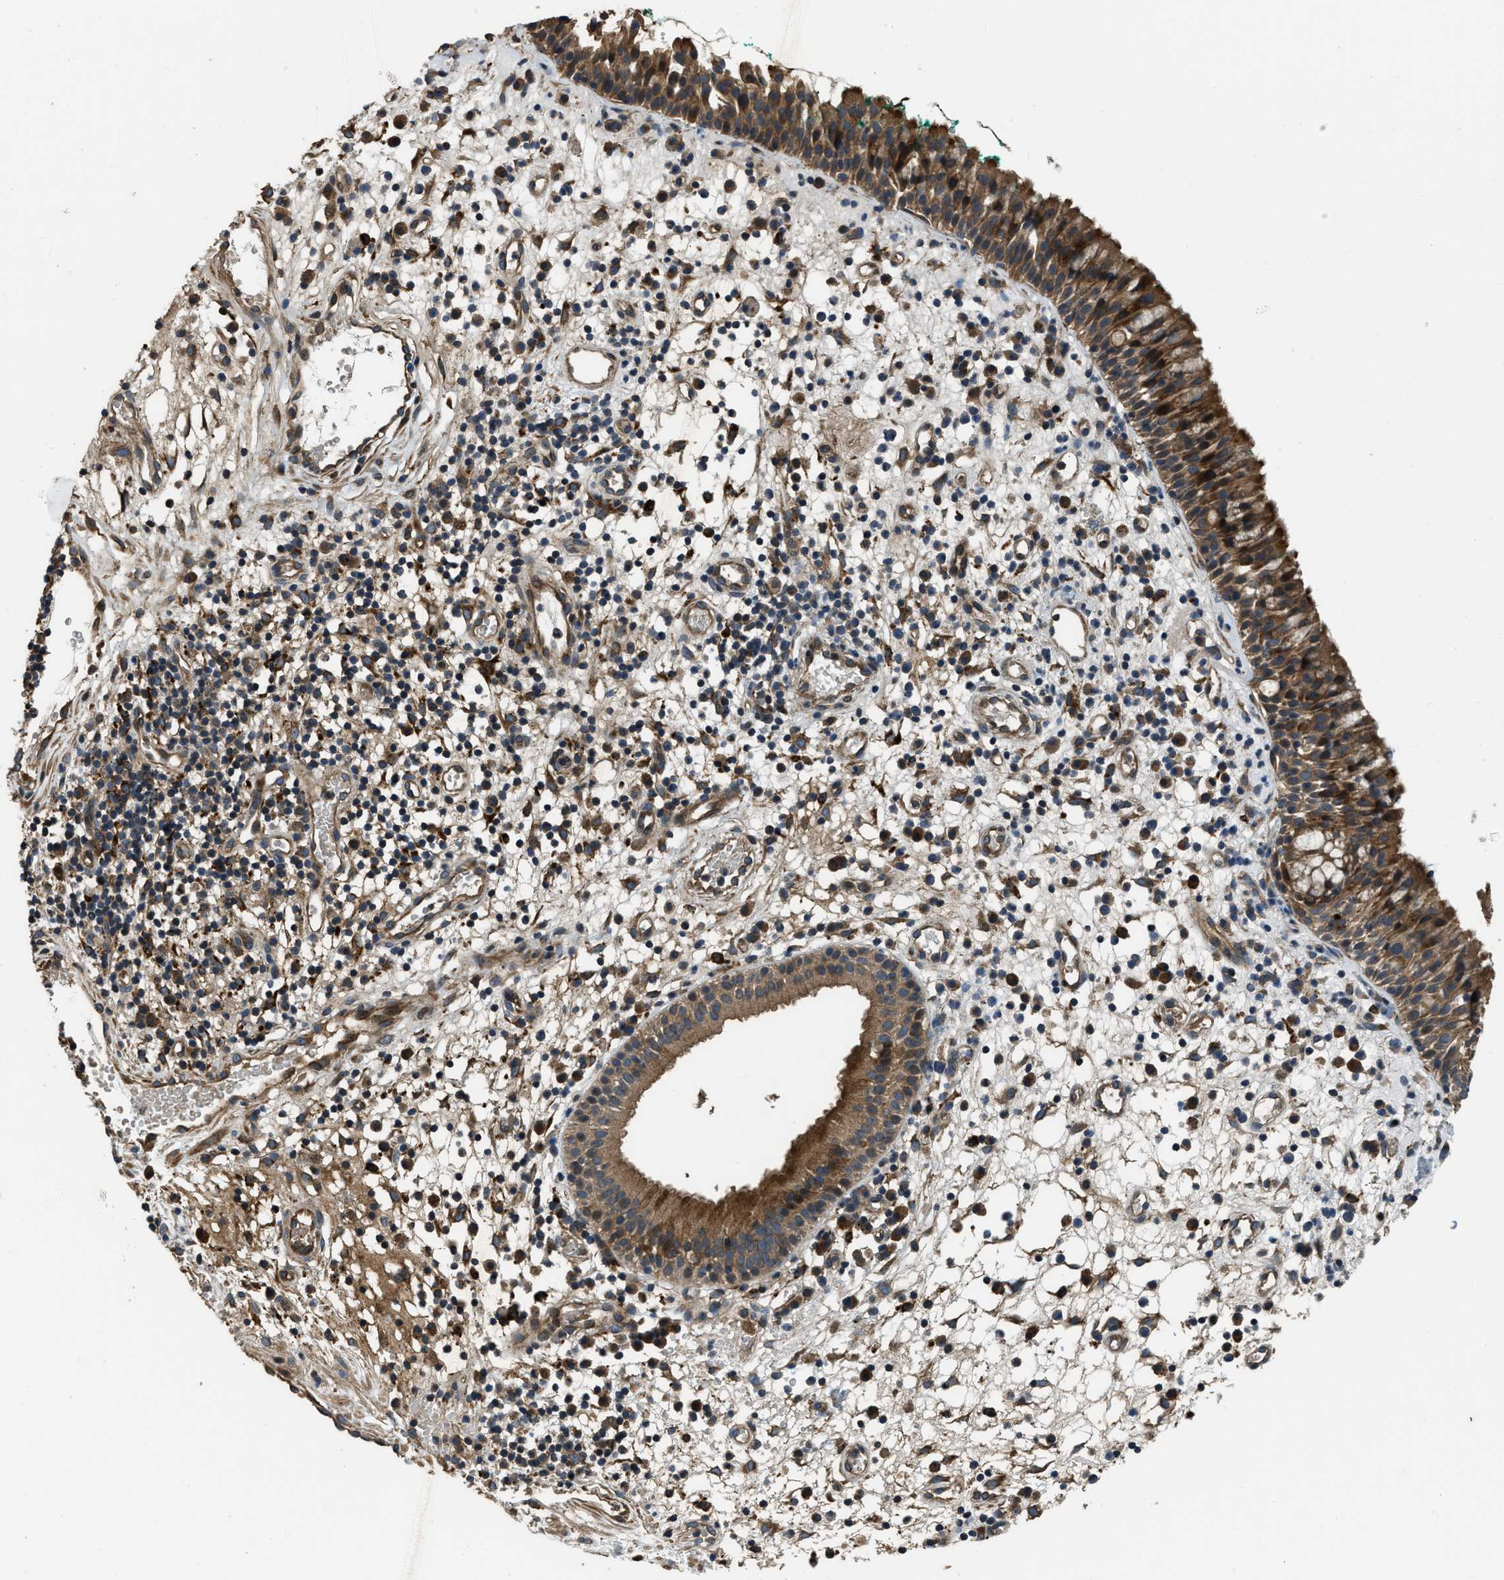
{"staining": {"intensity": "strong", "quantity": ">75%", "location": "cytoplasmic/membranous"}, "tissue": "nasopharynx", "cell_type": "Respiratory epithelial cells", "image_type": "normal", "snomed": [{"axis": "morphology", "description": "Normal tissue, NOS"}, {"axis": "morphology", "description": "Basal cell carcinoma"}, {"axis": "topography", "description": "Cartilage tissue"}, {"axis": "topography", "description": "Nasopharynx"}, {"axis": "topography", "description": "Oral tissue"}], "caption": "This micrograph displays normal nasopharynx stained with IHC to label a protein in brown. The cytoplasmic/membranous of respiratory epithelial cells show strong positivity for the protein. Nuclei are counter-stained blue.", "gene": "GGH", "patient": {"sex": "female", "age": 77}}